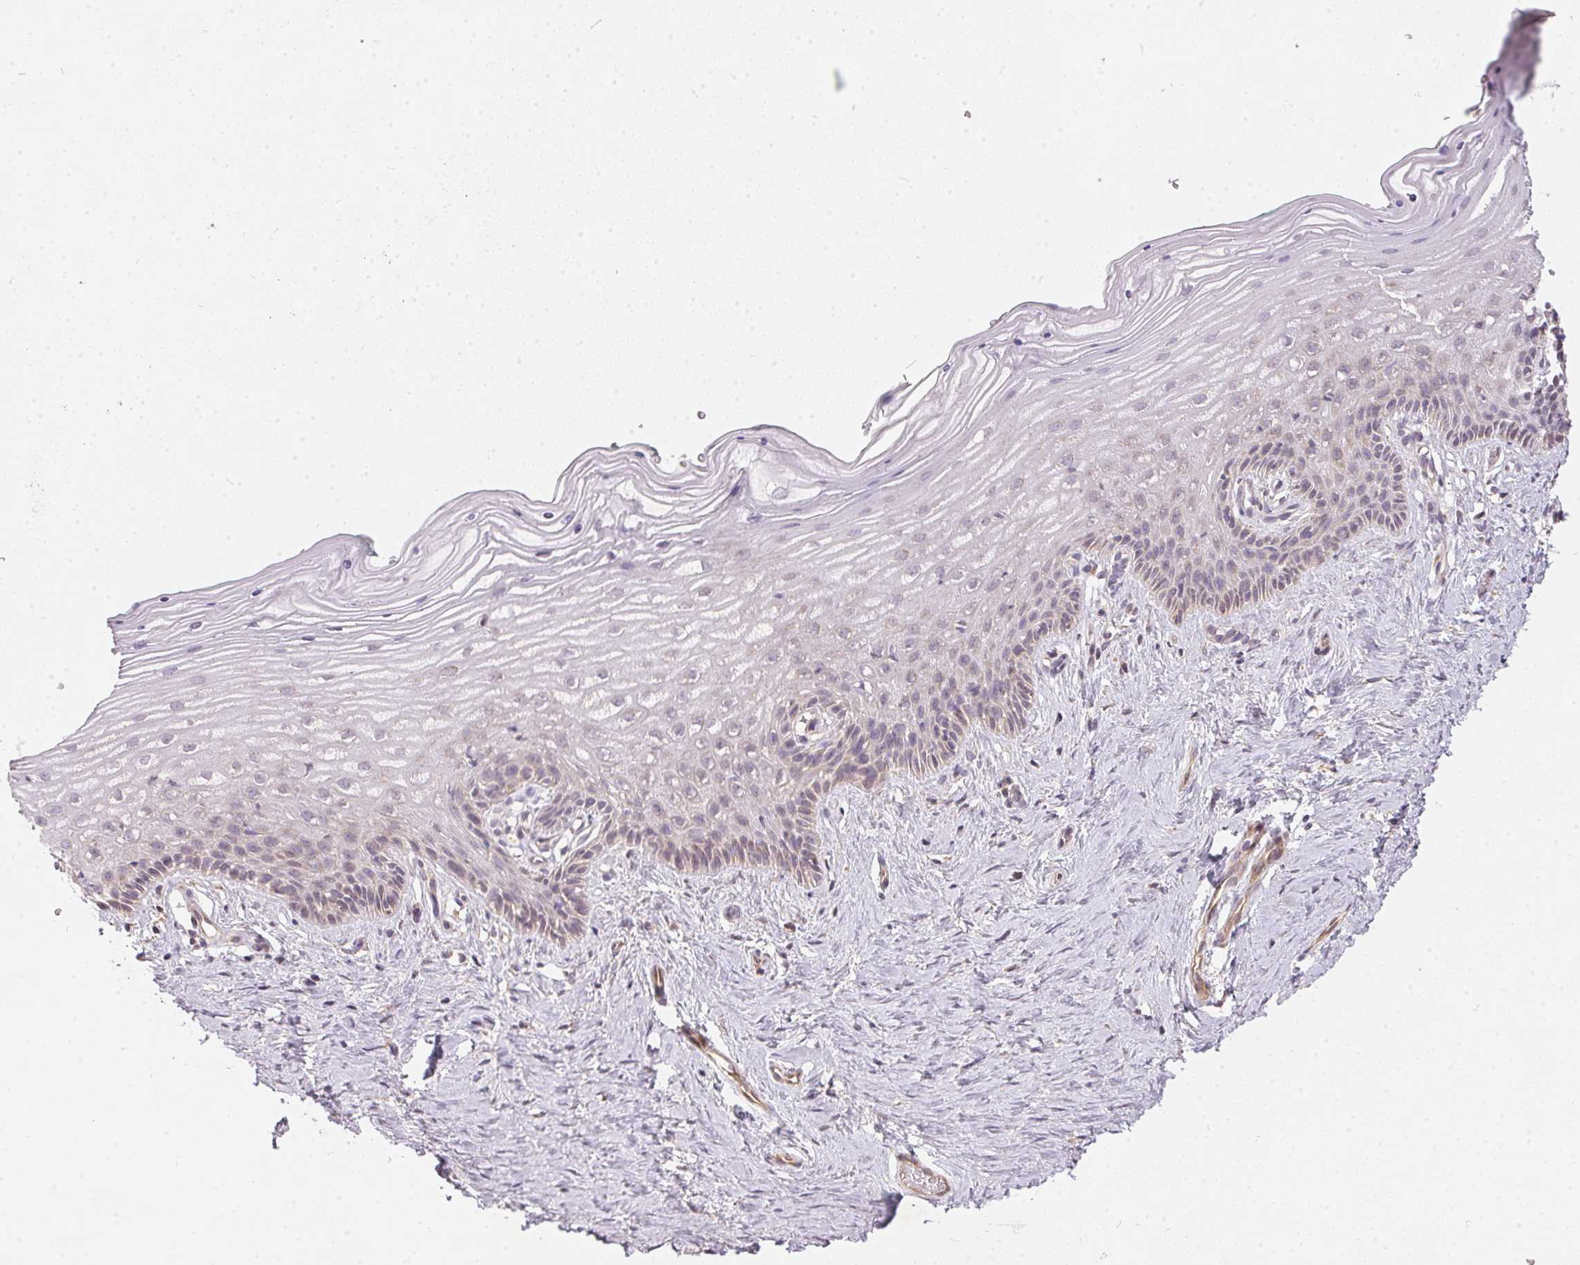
{"staining": {"intensity": "negative", "quantity": "none", "location": "none"}, "tissue": "vagina", "cell_type": "Squamous epithelial cells", "image_type": "normal", "snomed": [{"axis": "morphology", "description": "Normal tissue, NOS"}, {"axis": "topography", "description": "Vagina"}], "caption": "Image shows no protein expression in squamous epithelial cells of benign vagina.", "gene": "VWA5B2", "patient": {"sex": "female", "age": 45}}